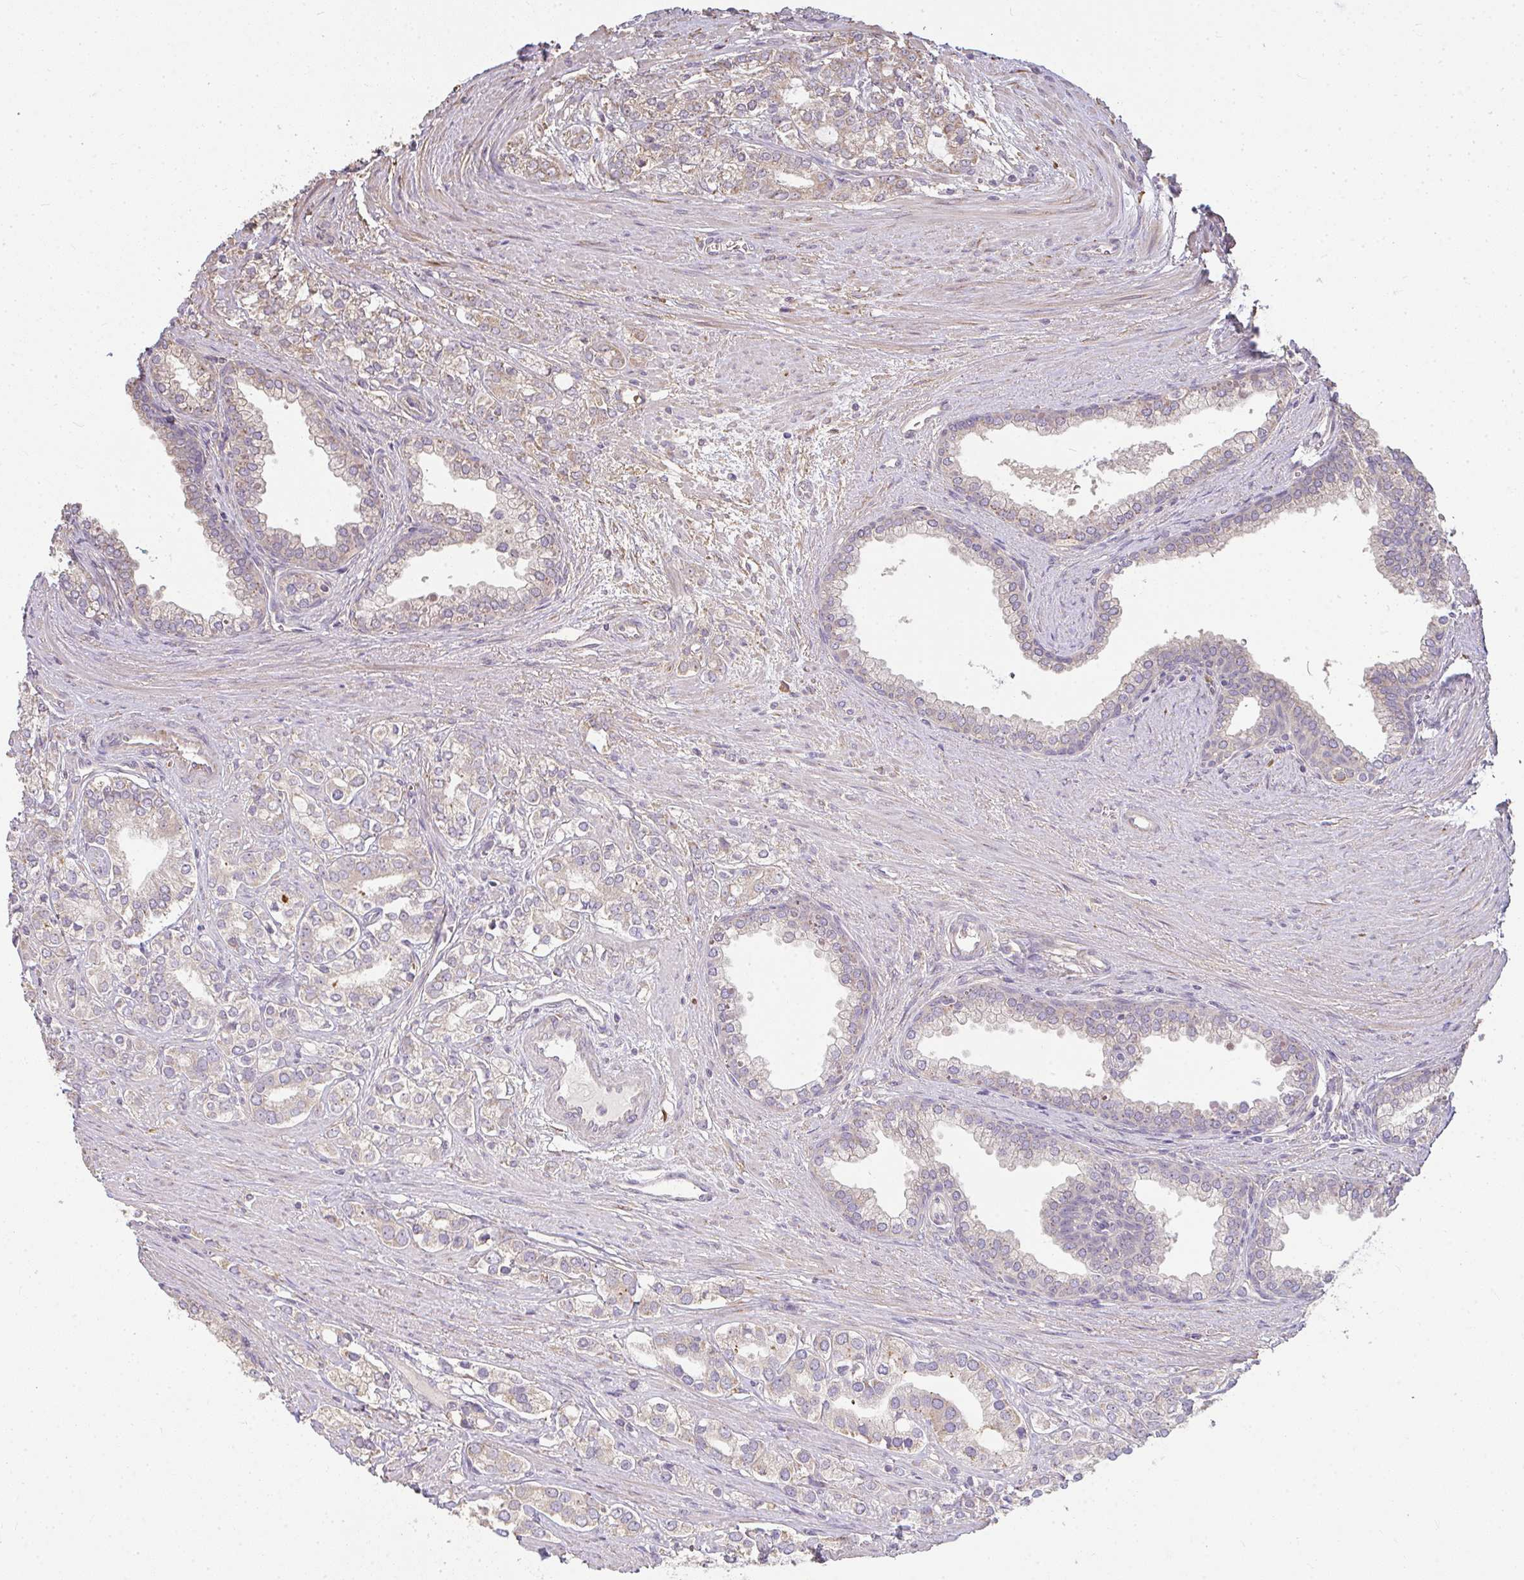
{"staining": {"intensity": "weak", "quantity": "<25%", "location": "cytoplasmic/membranous"}, "tissue": "prostate cancer", "cell_type": "Tumor cells", "image_type": "cancer", "snomed": [{"axis": "morphology", "description": "Adenocarcinoma, High grade"}, {"axis": "topography", "description": "Prostate"}], "caption": "A histopathology image of human prostate cancer (adenocarcinoma (high-grade)) is negative for staining in tumor cells.", "gene": "BRINP3", "patient": {"sex": "male", "age": 58}}